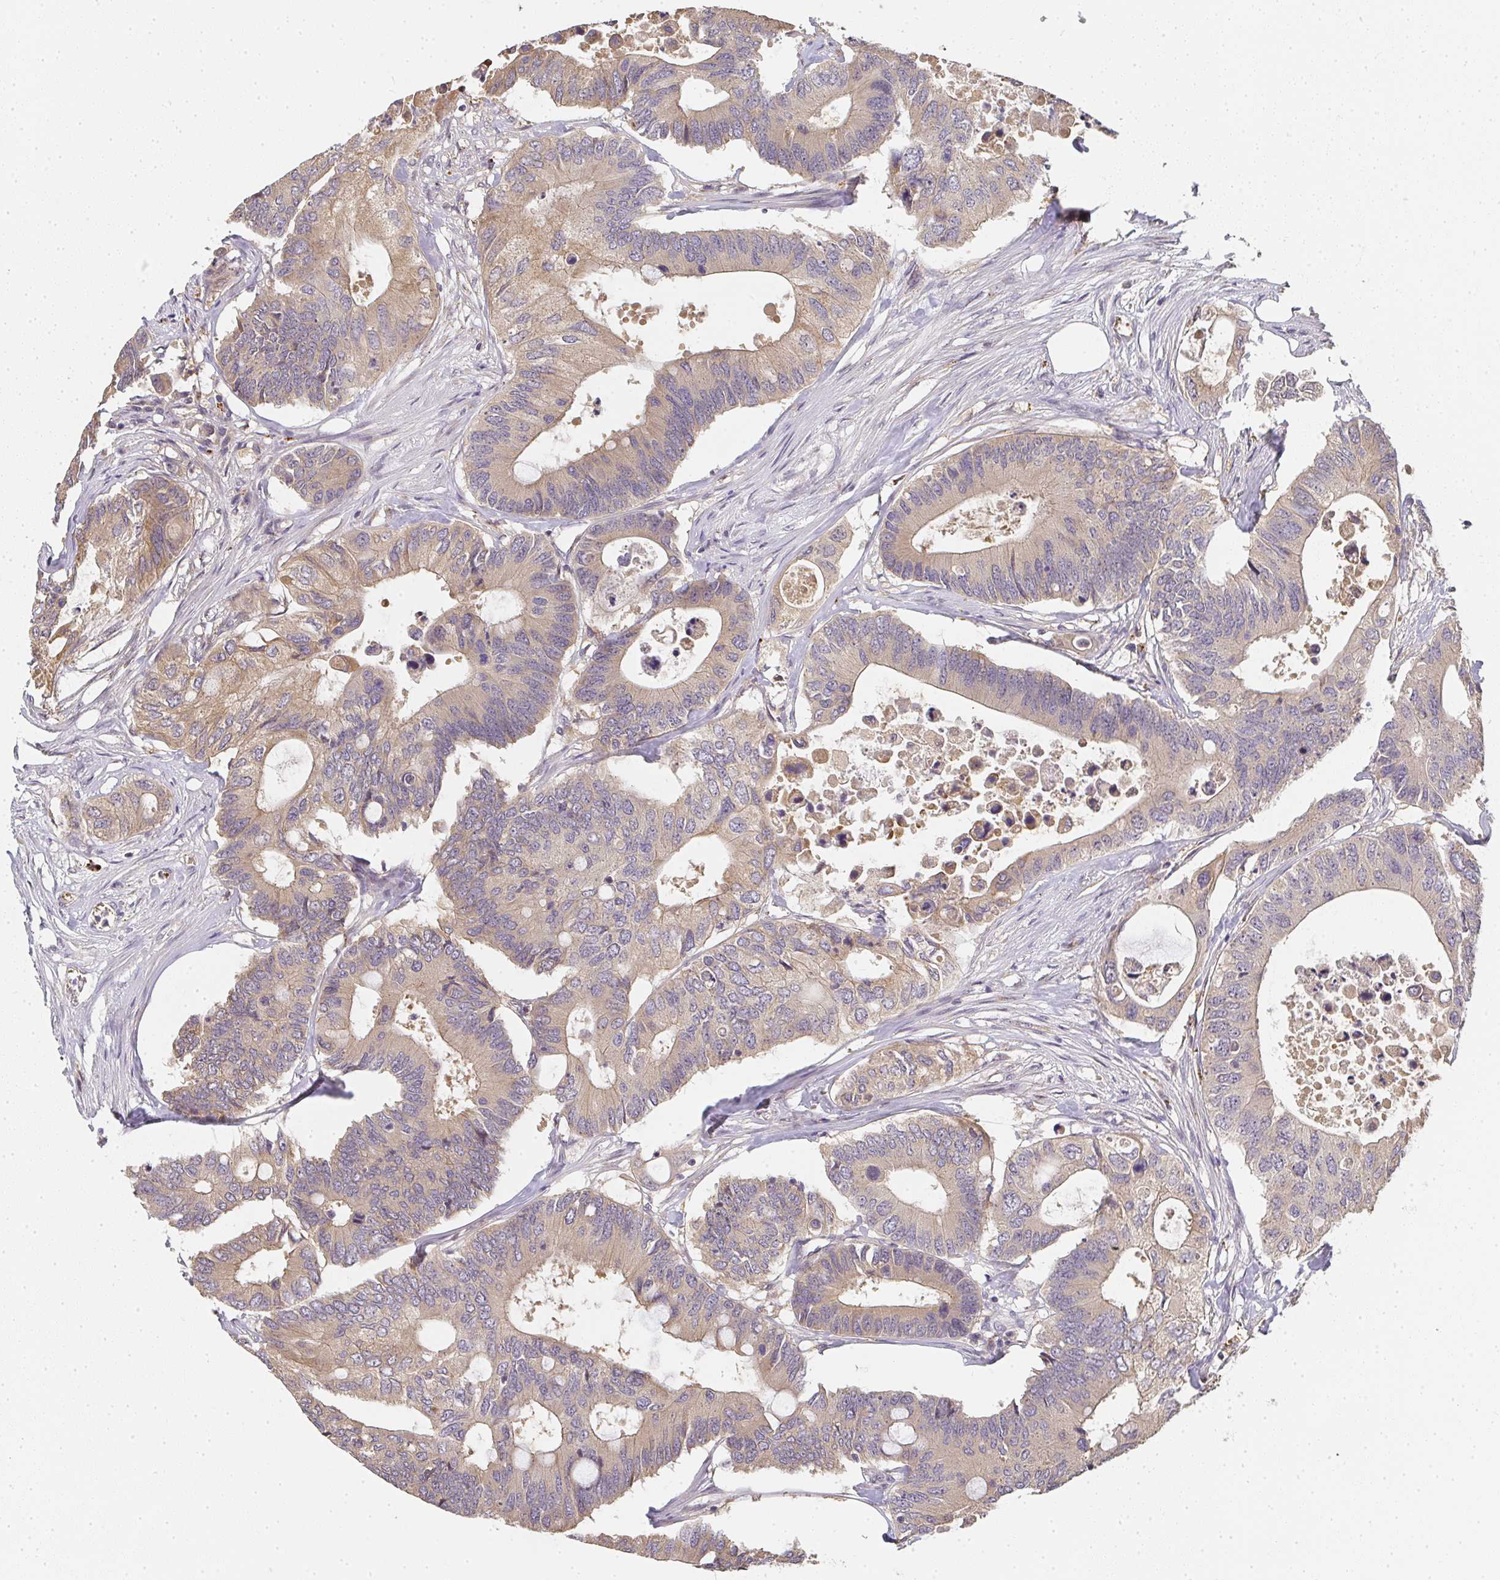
{"staining": {"intensity": "moderate", "quantity": "25%-75%", "location": "cytoplasmic/membranous"}, "tissue": "colorectal cancer", "cell_type": "Tumor cells", "image_type": "cancer", "snomed": [{"axis": "morphology", "description": "Adenocarcinoma, NOS"}, {"axis": "topography", "description": "Colon"}], "caption": "DAB immunohistochemical staining of colorectal cancer (adenocarcinoma) exhibits moderate cytoplasmic/membranous protein positivity in approximately 25%-75% of tumor cells.", "gene": "SLC35B3", "patient": {"sex": "male", "age": 71}}